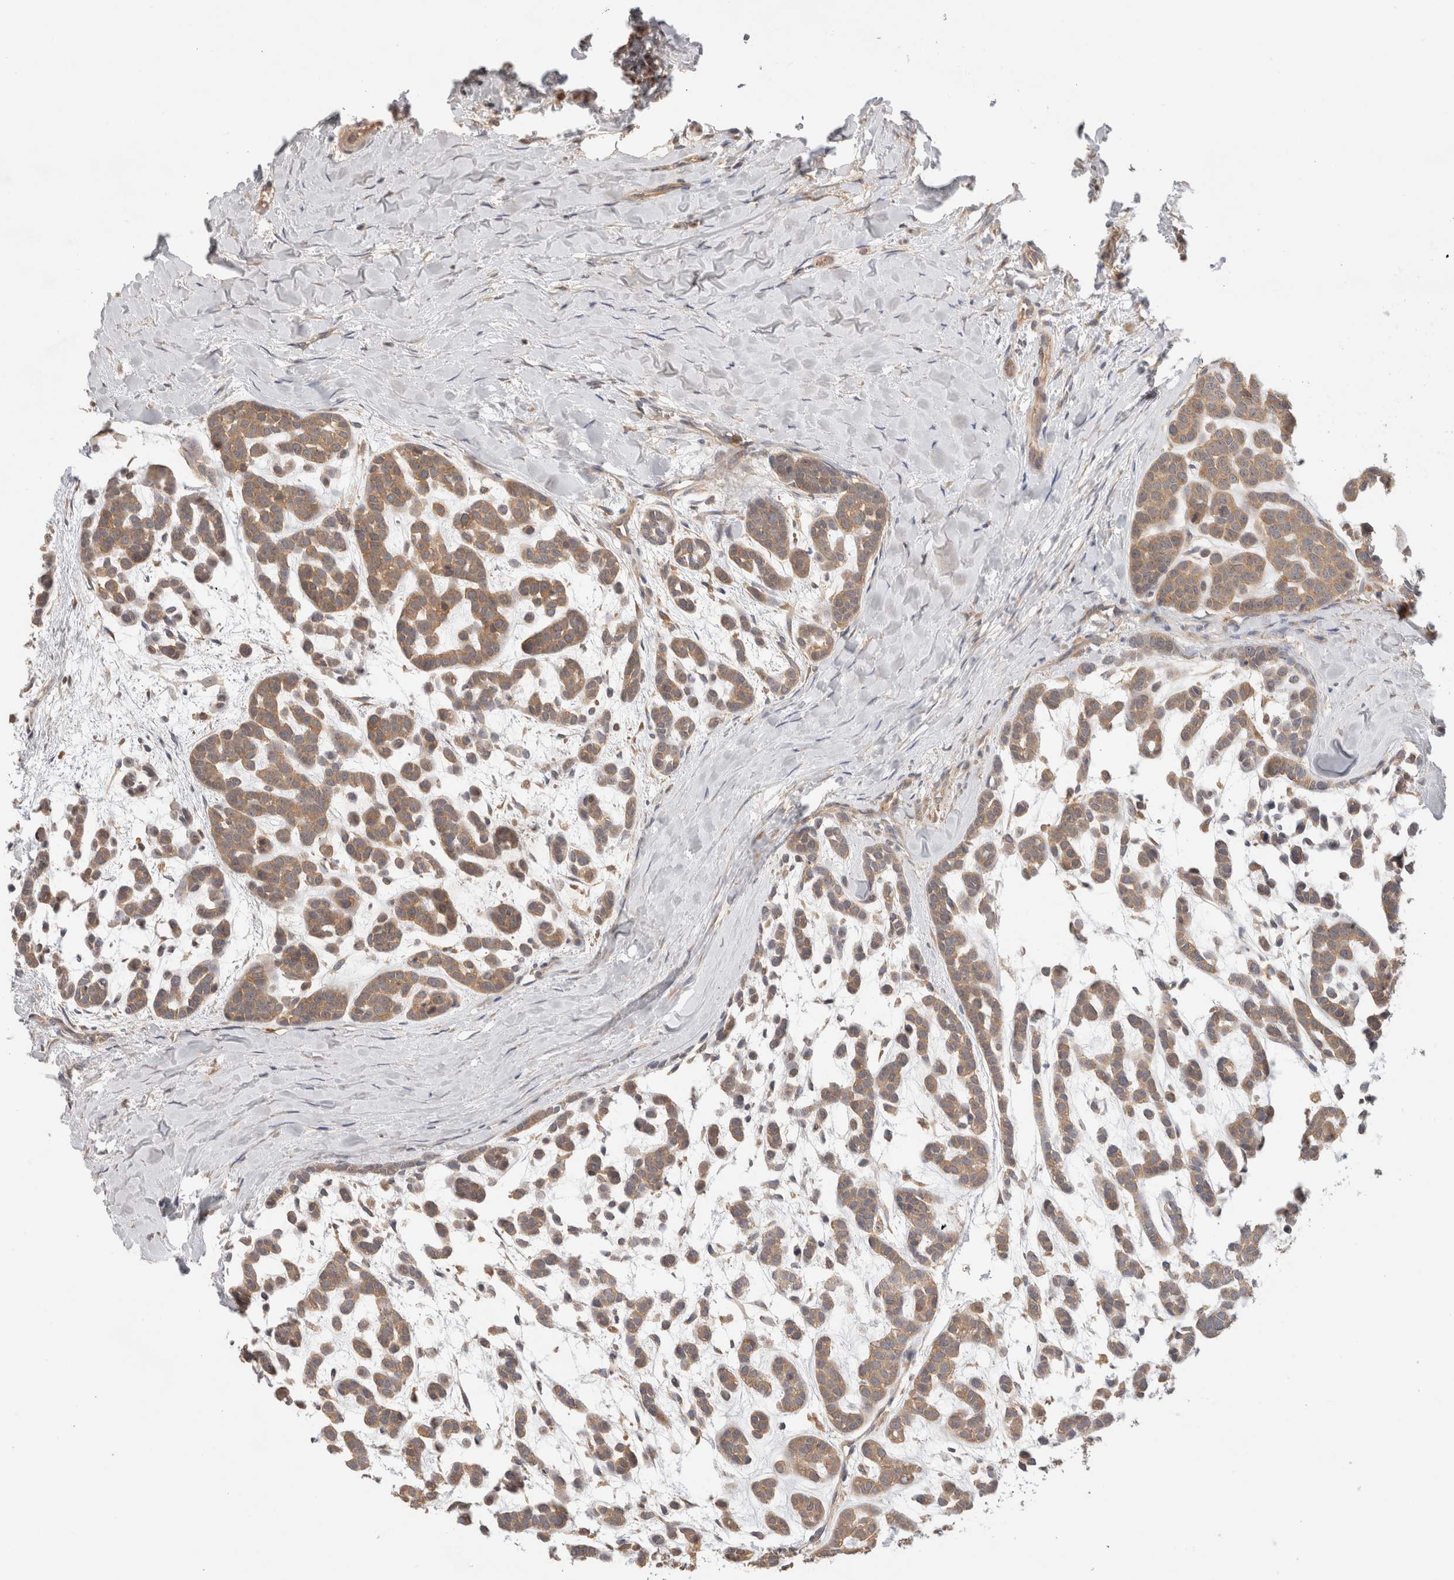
{"staining": {"intensity": "moderate", "quantity": ">75%", "location": "cytoplasmic/membranous"}, "tissue": "head and neck cancer", "cell_type": "Tumor cells", "image_type": "cancer", "snomed": [{"axis": "morphology", "description": "Adenocarcinoma, NOS"}, {"axis": "morphology", "description": "Adenoma, NOS"}, {"axis": "topography", "description": "Head-Neck"}], "caption": "Head and neck cancer (adenocarcinoma) stained with a brown dye displays moderate cytoplasmic/membranous positive expression in approximately >75% of tumor cells.", "gene": "SGK3", "patient": {"sex": "female", "age": 55}}